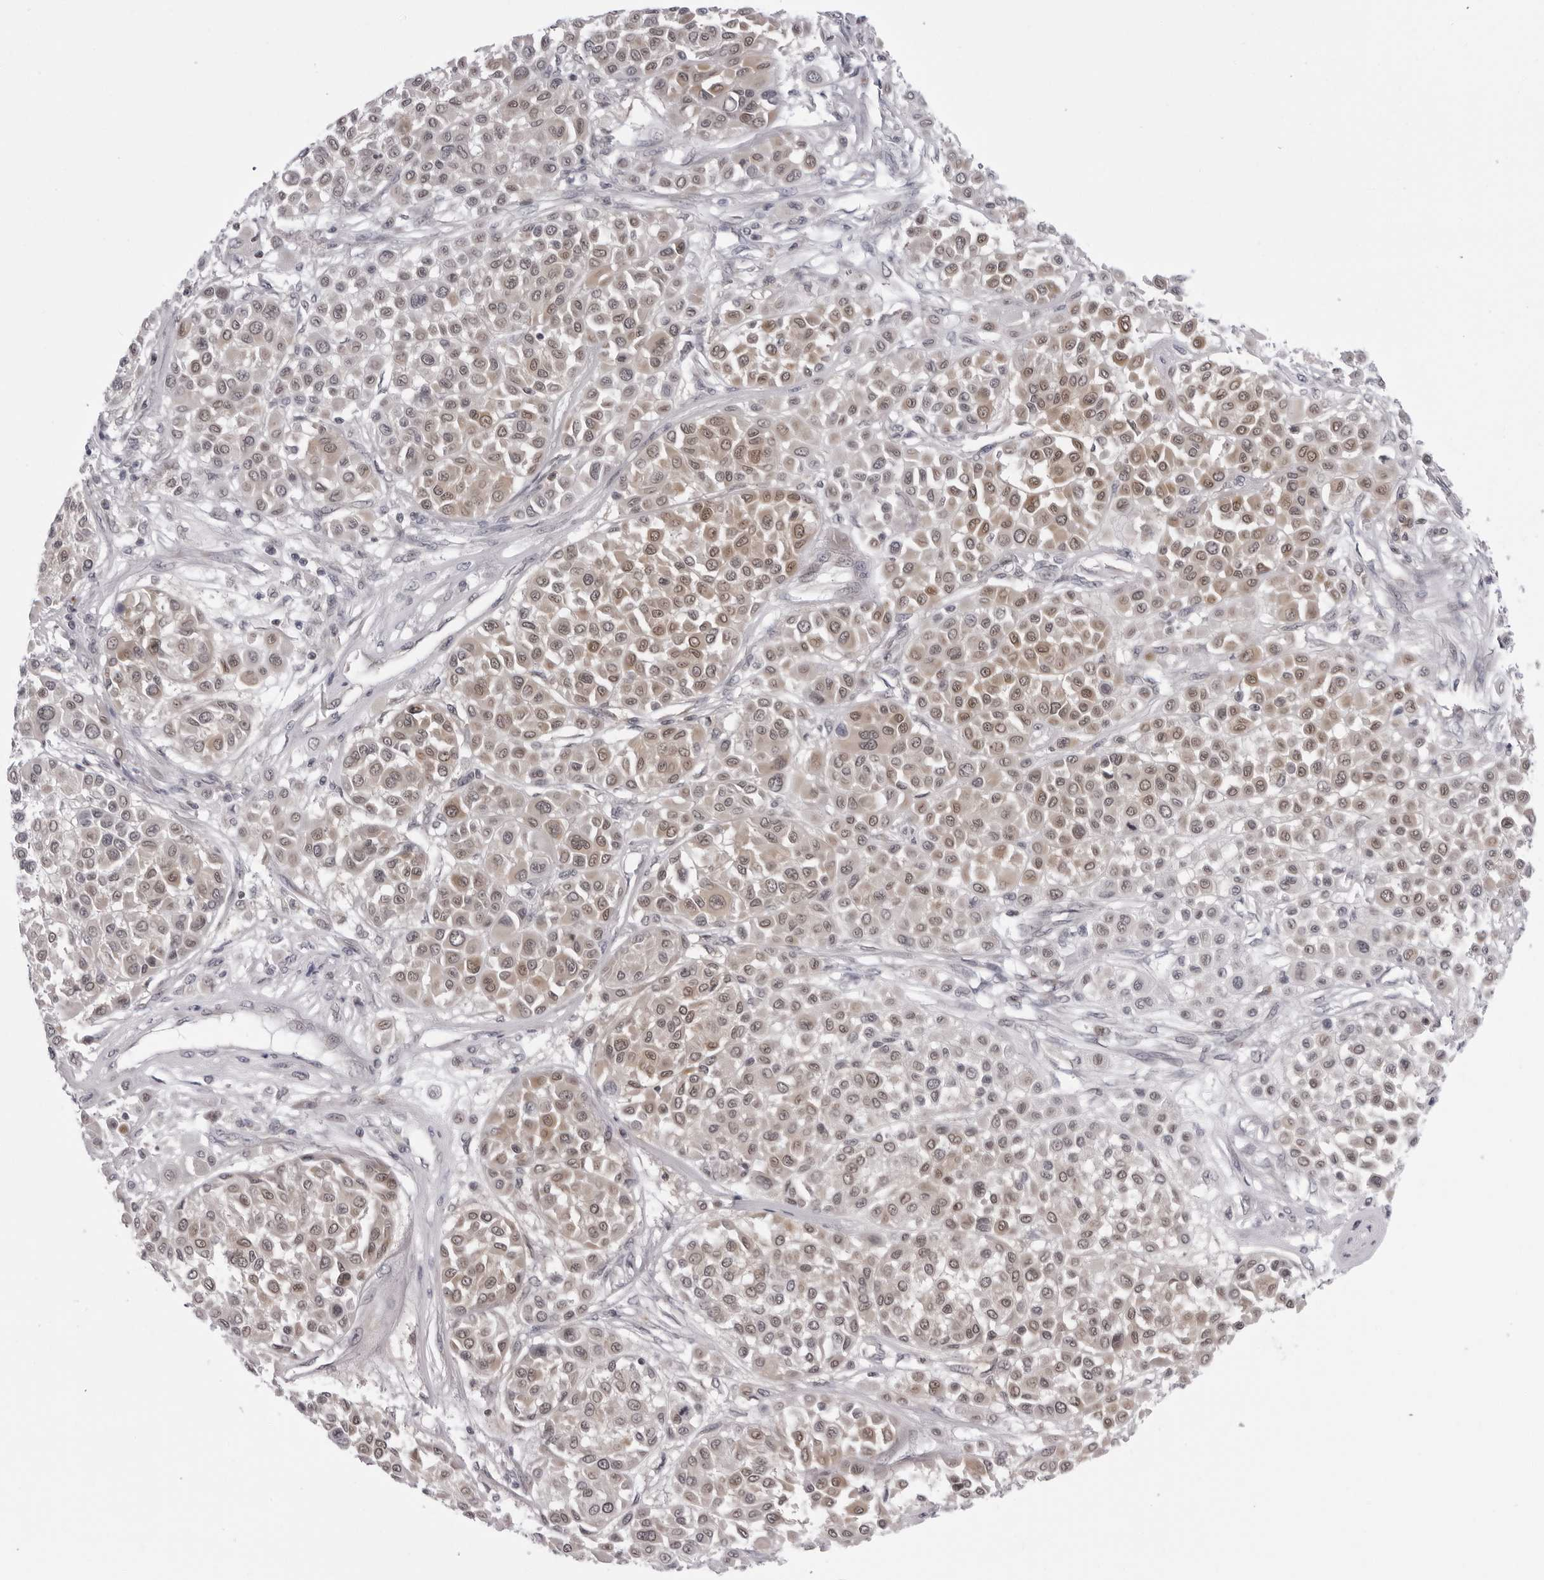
{"staining": {"intensity": "moderate", "quantity": "25%-75%", "location": "nuclear"}, "tissue": "melanoma", "cell_type": "Tumor cells", "image_type": "cancer", "snomed": [{"axis": "morphology", "description": "Malignant melanoma, Metastatic site"}, {"axis": "topography", "description": "Soft tissue"}], "caption": "Melanoma was stained to show a protein in brown. There is medium levels of moderate nuclear expression in about 25%-75% of tumor cells.", "gene": "MAPK12", "patient": {"sex": "male", "age": 41}}